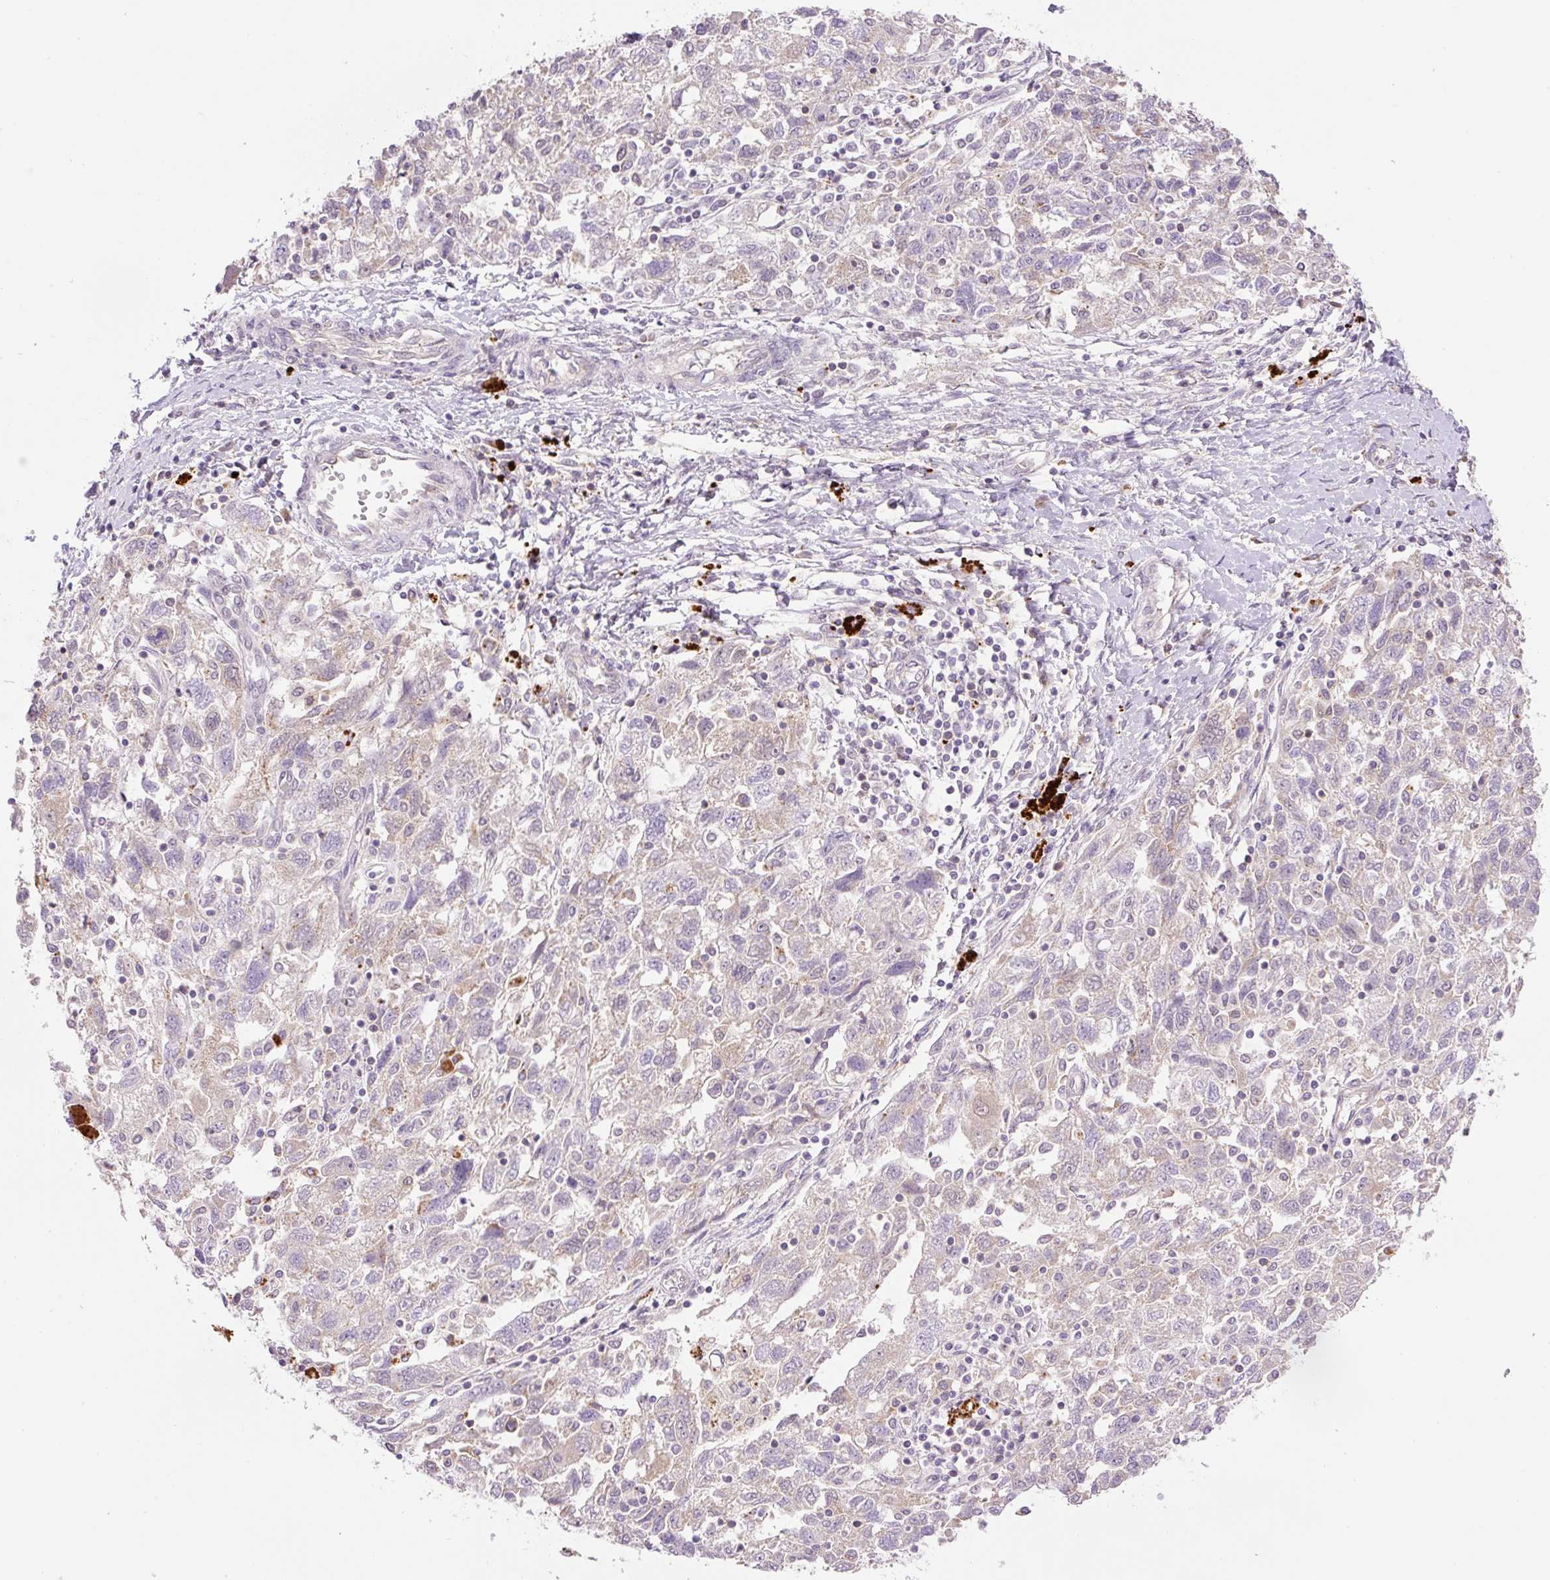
{"staining": {"intensity": "negative", "quantity": "none", "location": "none"}, "tissue": "ovarian cancer", "cell_type": "Tumor cells", "image_type": "cancer", "snomed": [{"axis": "morphology", "description": "Carcinoma, NOS"}, {"axis": "morphology", "description": "Cystadenocarcinoma, serous, NOS"}, {"axis": "topography", "description": "Ovary"}], "caption": "Tumor cells are negative for protein expression in human serous cystadenocarcinoma (ovarian). (Stains: DAB immunohistochemistry with hematoxylin counter stain, Microscopy: brightfield microscopy at high magnification).", "gene": "HABP4", "patient": {"sex": "female", "age": 69}}